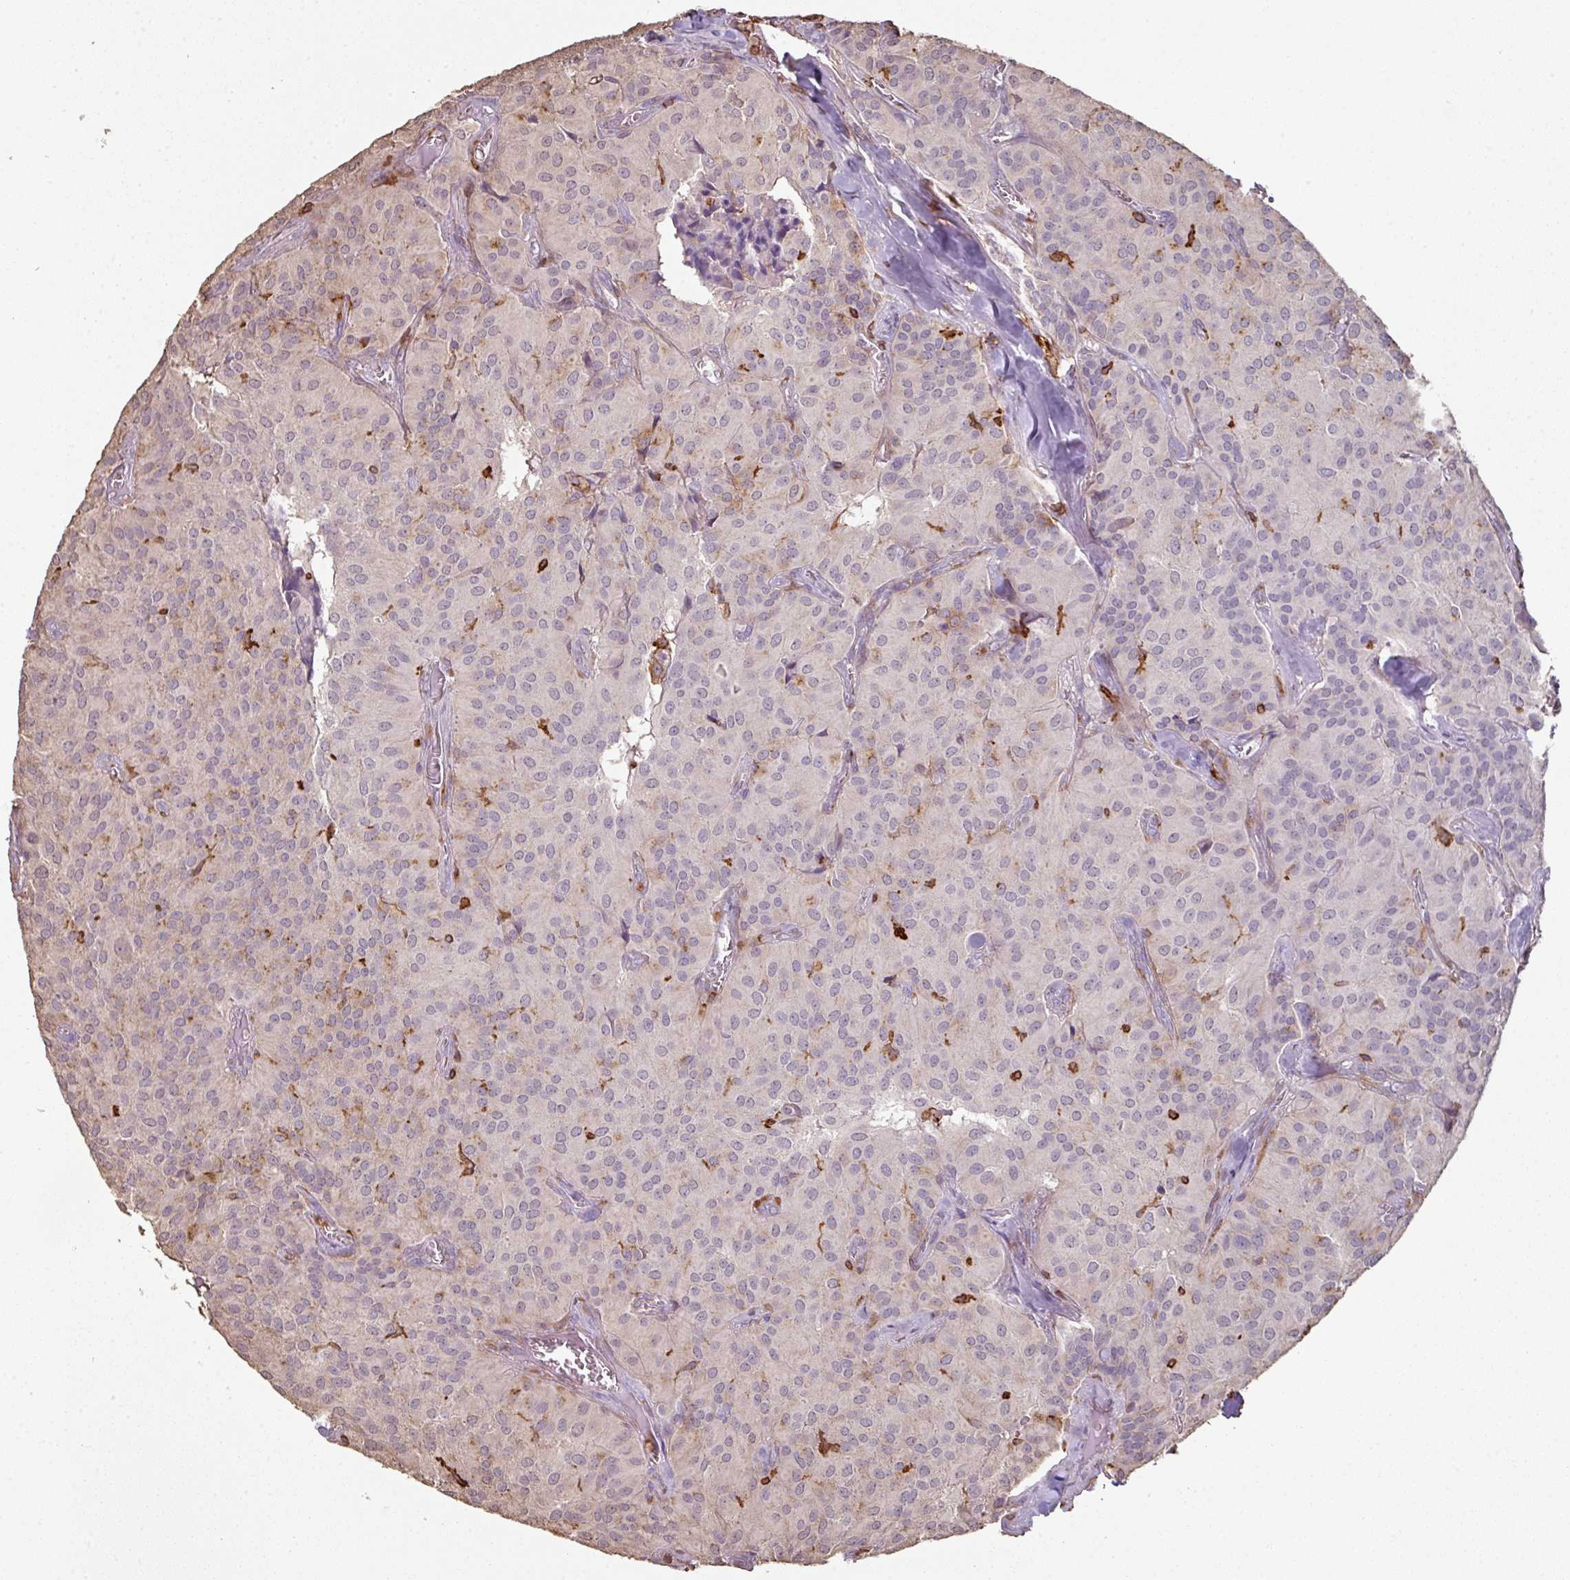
{"staining": {"intensity": "negative", "quantity": "none", "location": "none"}, "tissue": "glioma", "cell_type": "Tumor cells", "image_type": "cancer", "snomed": [{"axis": "morphology", "description": "Glioma, malignant, Low grade"}, {"axis": "topography", "description": "Brain"}], "caption": "High power microscopy histopathology image of an immunohistochemistry (IHC) photomicrograph of malignant glioma (low-grade), revealing no significant expression in tumor cells.", "gene": "OLFML2B", "patient": {"sex": "male", "age": 42}}